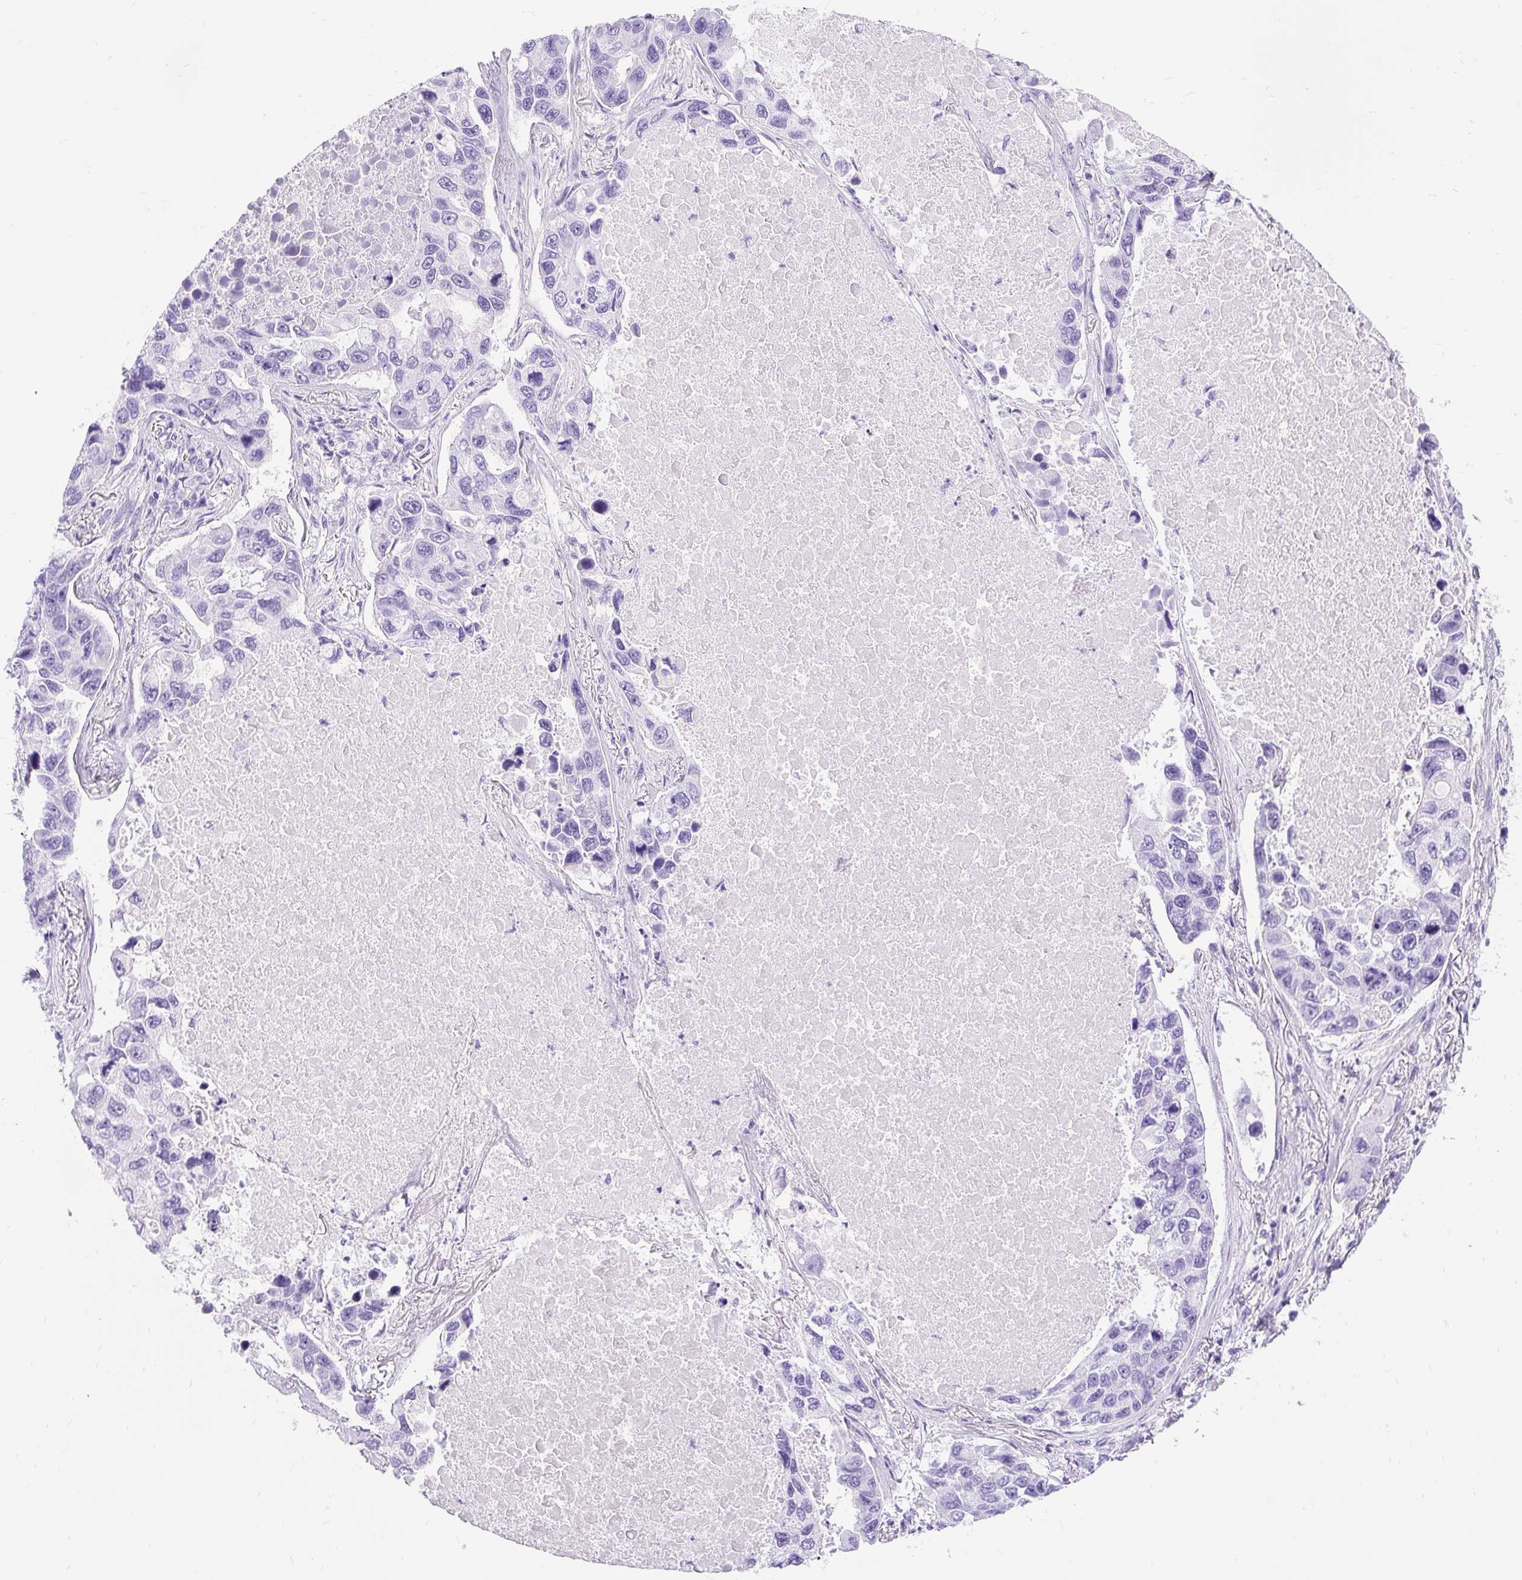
{"staining": {"intensity": "negative", "quantity": "none", "location": "none"}, "tissue": "lung cancer", "cell_type": "Tumor cells", "image_type": "cancer", "snomed": [{"axis": "morphology", "description": "Adenocarcinoma, NOS"}, {"axis": "topography", "description": "Lung"}], "caption": "The immunohistochemistry (IHC) image has no significant expression in tumor cells of lung cancer tissue. Brightfield microscopy of IHC stained with DAB (3,3'-diaminobenzidine) (brown) and hematoxylin (blue), captured at high magnification.", "gene": "PVALB", "patient": {"sex": "male", "age": 64}}